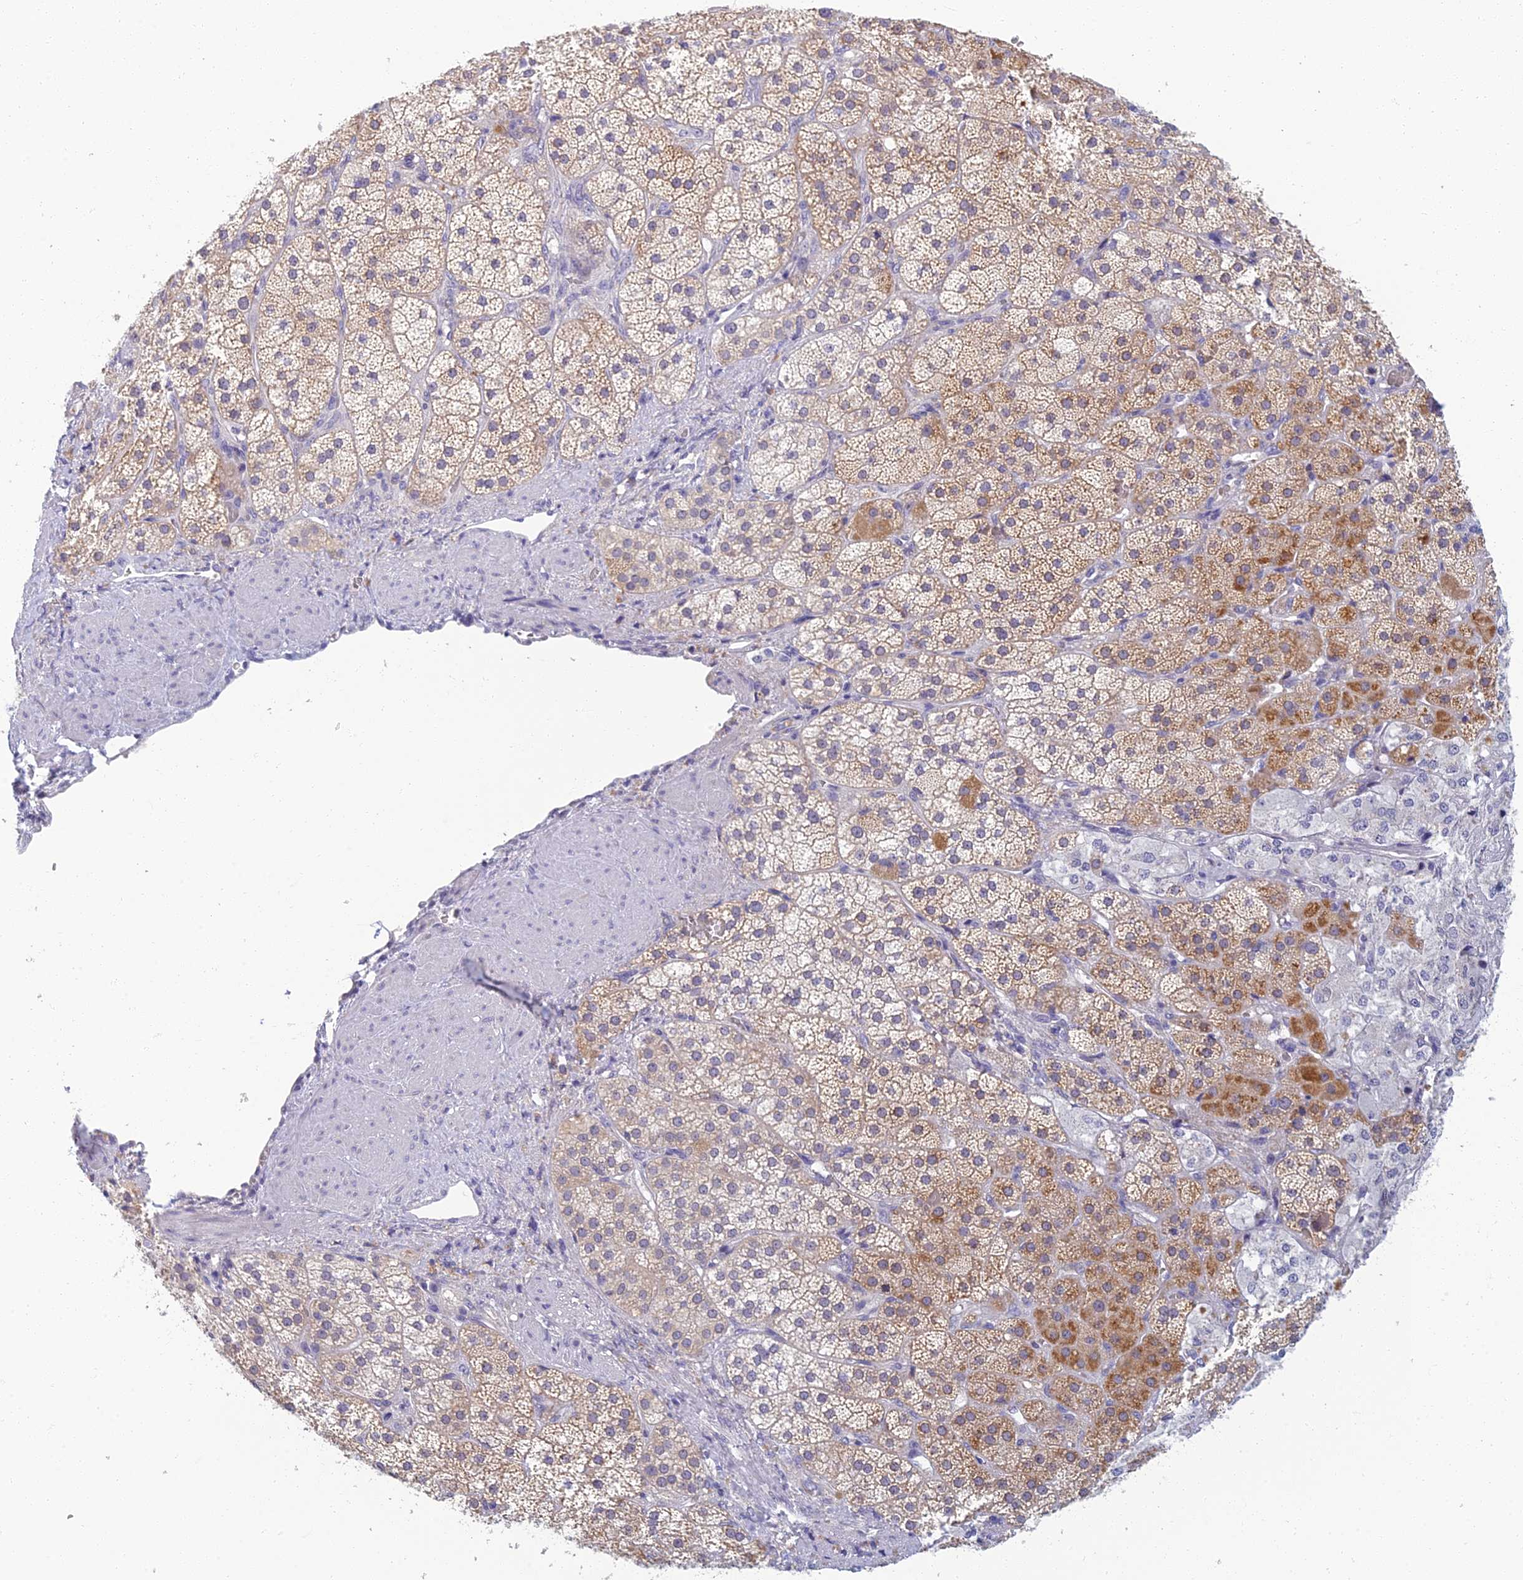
{"staining": {"intensity": "moderate", "quantity": "25%-75%", "location": "cytoplasmic/membranous"}, "tissue": "adrenal gland", "cell_type": "Glandular cells", "image_type": "normal", "snomed": [{"axis": "morphology", "description": "Normal tissue, NOS"}, {"axis": "topography", "description": "Adrenal gland"}], "caption": "Protein analysis of normal adrenal gland demonstrates moderate cytoplasmic/membranous positivity in about 25%-75% of glandular cells.", "gene": "SLC25A41", "patient": {"sex": "male", "age": 57}}